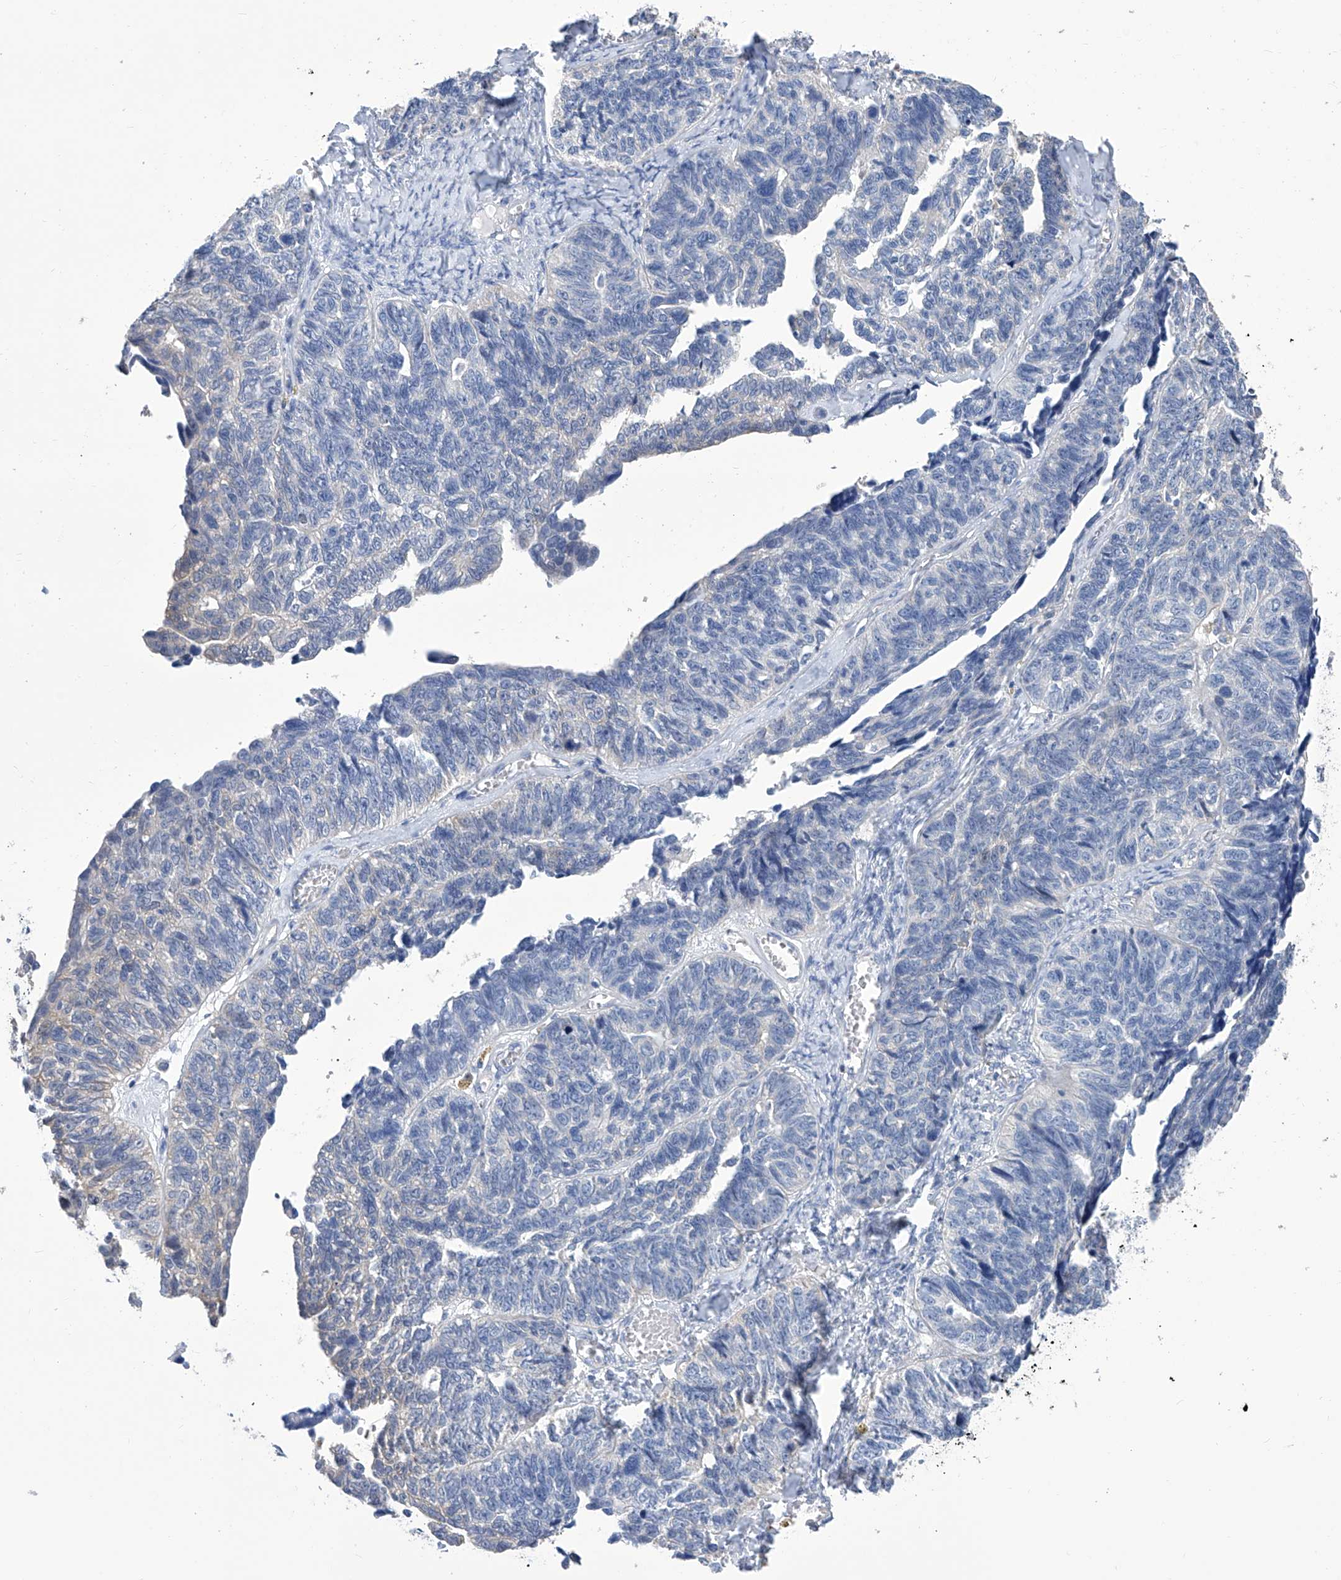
{"staining": {"intensity": "negative", "quantity": "none", "location": "none"}, "tissue": "ovarian cancer", "cell_type": "Tumor cells", "image_type": "cancer", "snomed": [{"axis": "morphology", "description": "Cystadenocarcinoma, serous, NOS"}, {"axis": "topography", "description": "Ovary"}], "caption": "A high-resolution histopathology image shows IHC staining of serous cystadenocarcinoma (ovarian), which reveals no significant positivity in tumor cells.", "gene": "SMS", "patient": {"sex": "female", "age": 79}}